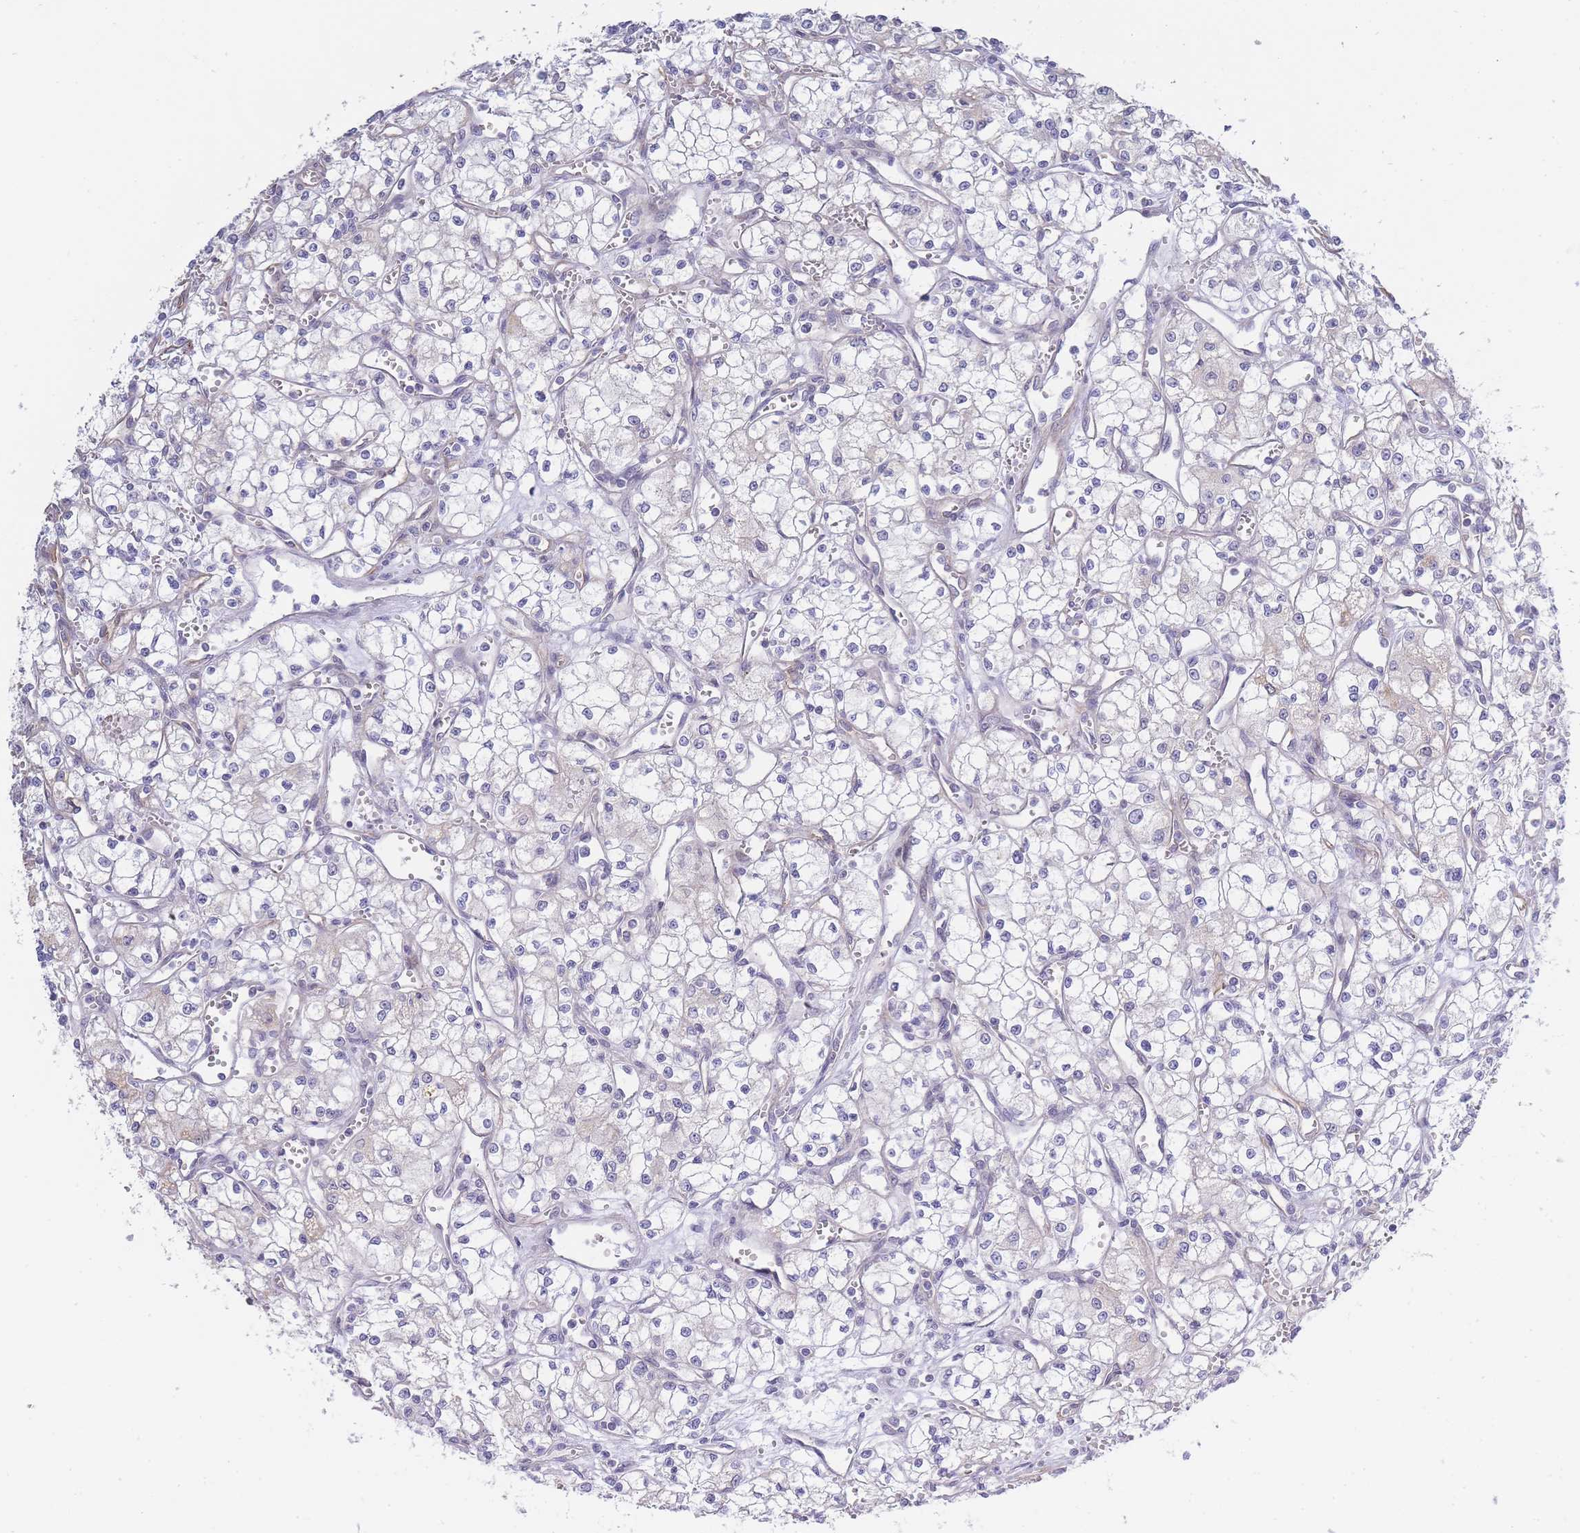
{"staining": {"intensity": "negative", "quantity": "none", "location": "none"}, "tissue": "renal cancer", "cell_type": "Tumor cells", "image_type": "cancer", "snomed": [{"axis": "morphology", "description": "Adenocarcinoma, NOS"}, {"axis": "topography", "description": "Kidney"}], "caption": "Photomicrograph shows no significant protein staining in tumor cells of renal adenocarcinoma.", "gene": "C19orf25", "patient": {"sex": "male", "age": 59}}